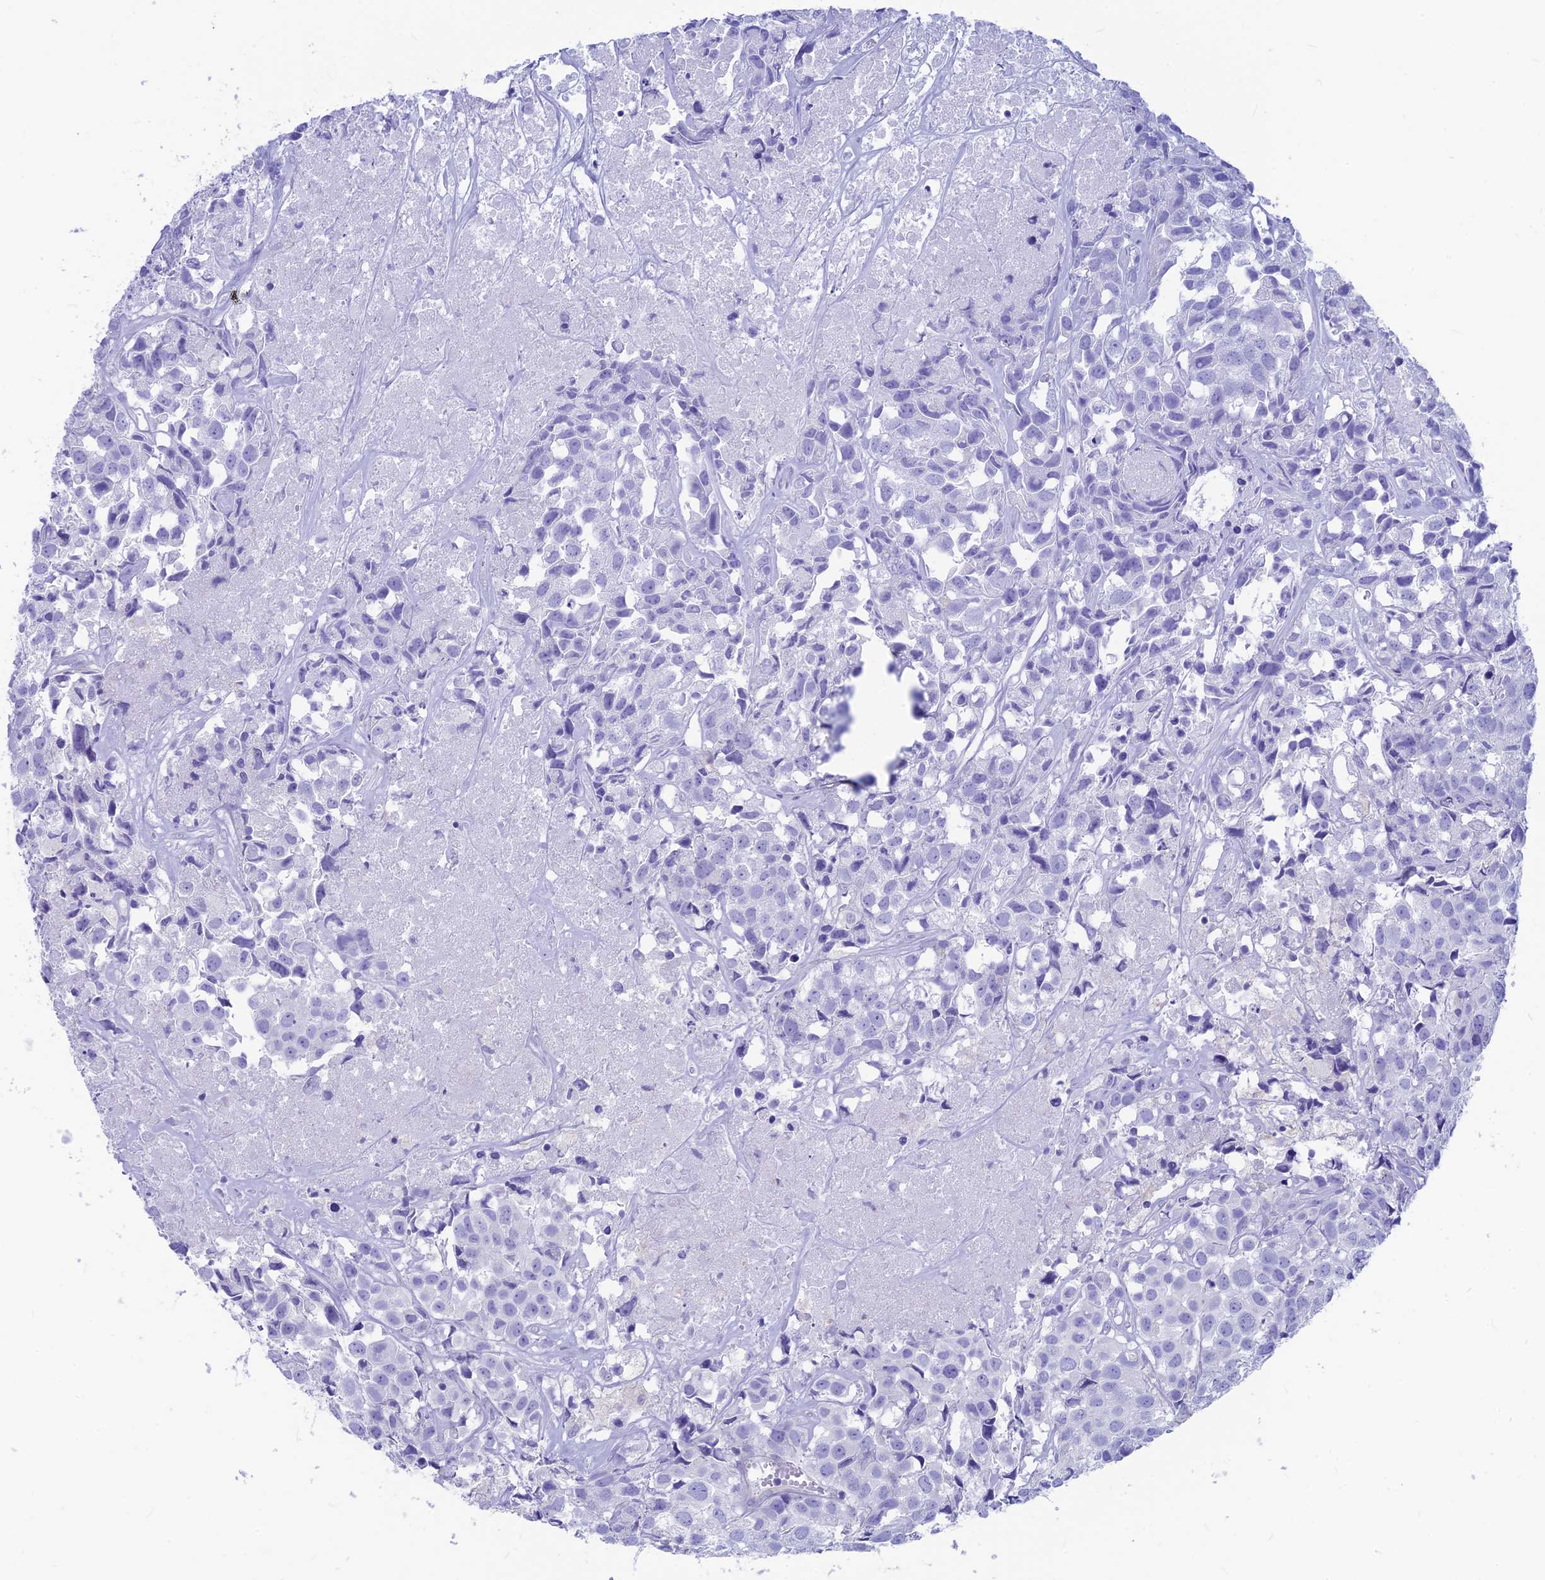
{"staining": {"intensity": "negative", "quantity": "none", "location": "none"}, "tissue": "urothelial cancer", "cell_type": "Tumor cells", "image_type": "cancer", "snomed": [{"axis": "morphology", "description": "Urothelial carcinoma, High grade"}, {"axis": "topography", "description": "Urinary bladder"}], "caption": "This is an immunohistochemistry micrograph of high-grade urothelial carcinoma. There is no positivity in tumor cells.", "gene": "GNGT2", "patient": {"sex": "female", "age": 75}}